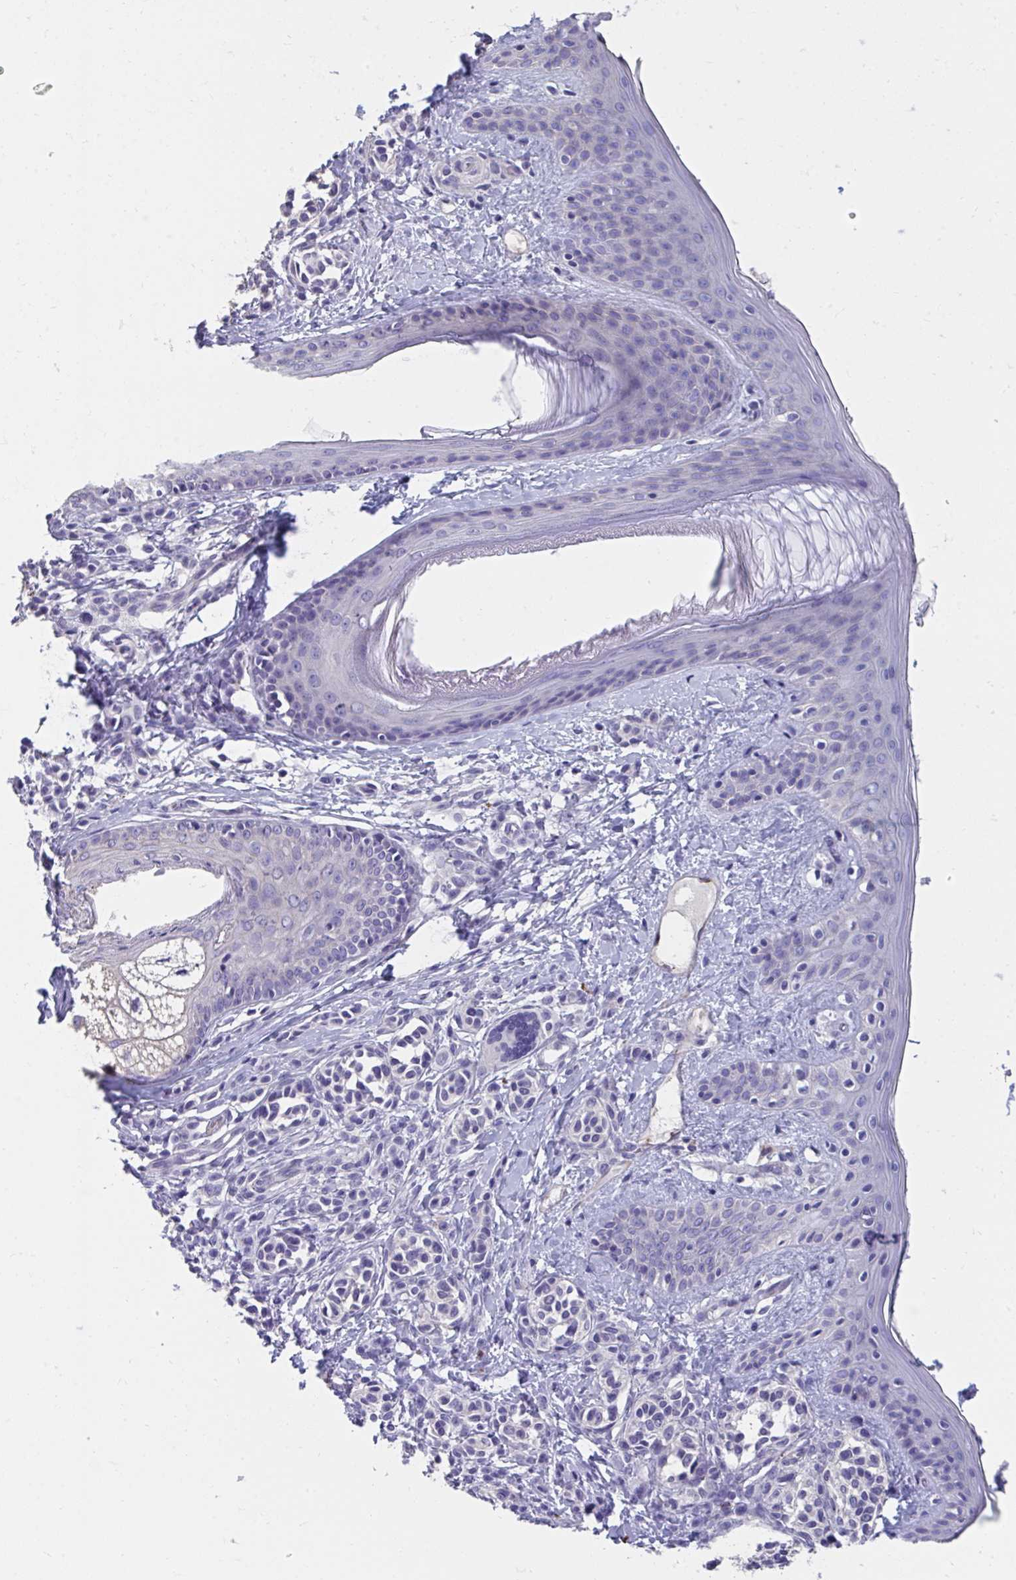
{"staining": {"intensity": "negative", "quantity": "none", "location": "none"}, "tissue": "skin", "cell_type": "Fibroblasts", "image_type": "normal", "snomed": [{"axis": "morphology", "description": "Normal tissue, NOS"}, {"axis": "topography", "description": "Skin"}], "caption": "Skin stained for a protein using IHC demonstrates no expression fibroblasts.", "gene": "GPR162", "patient": {"sex": "male", "age": 16}}